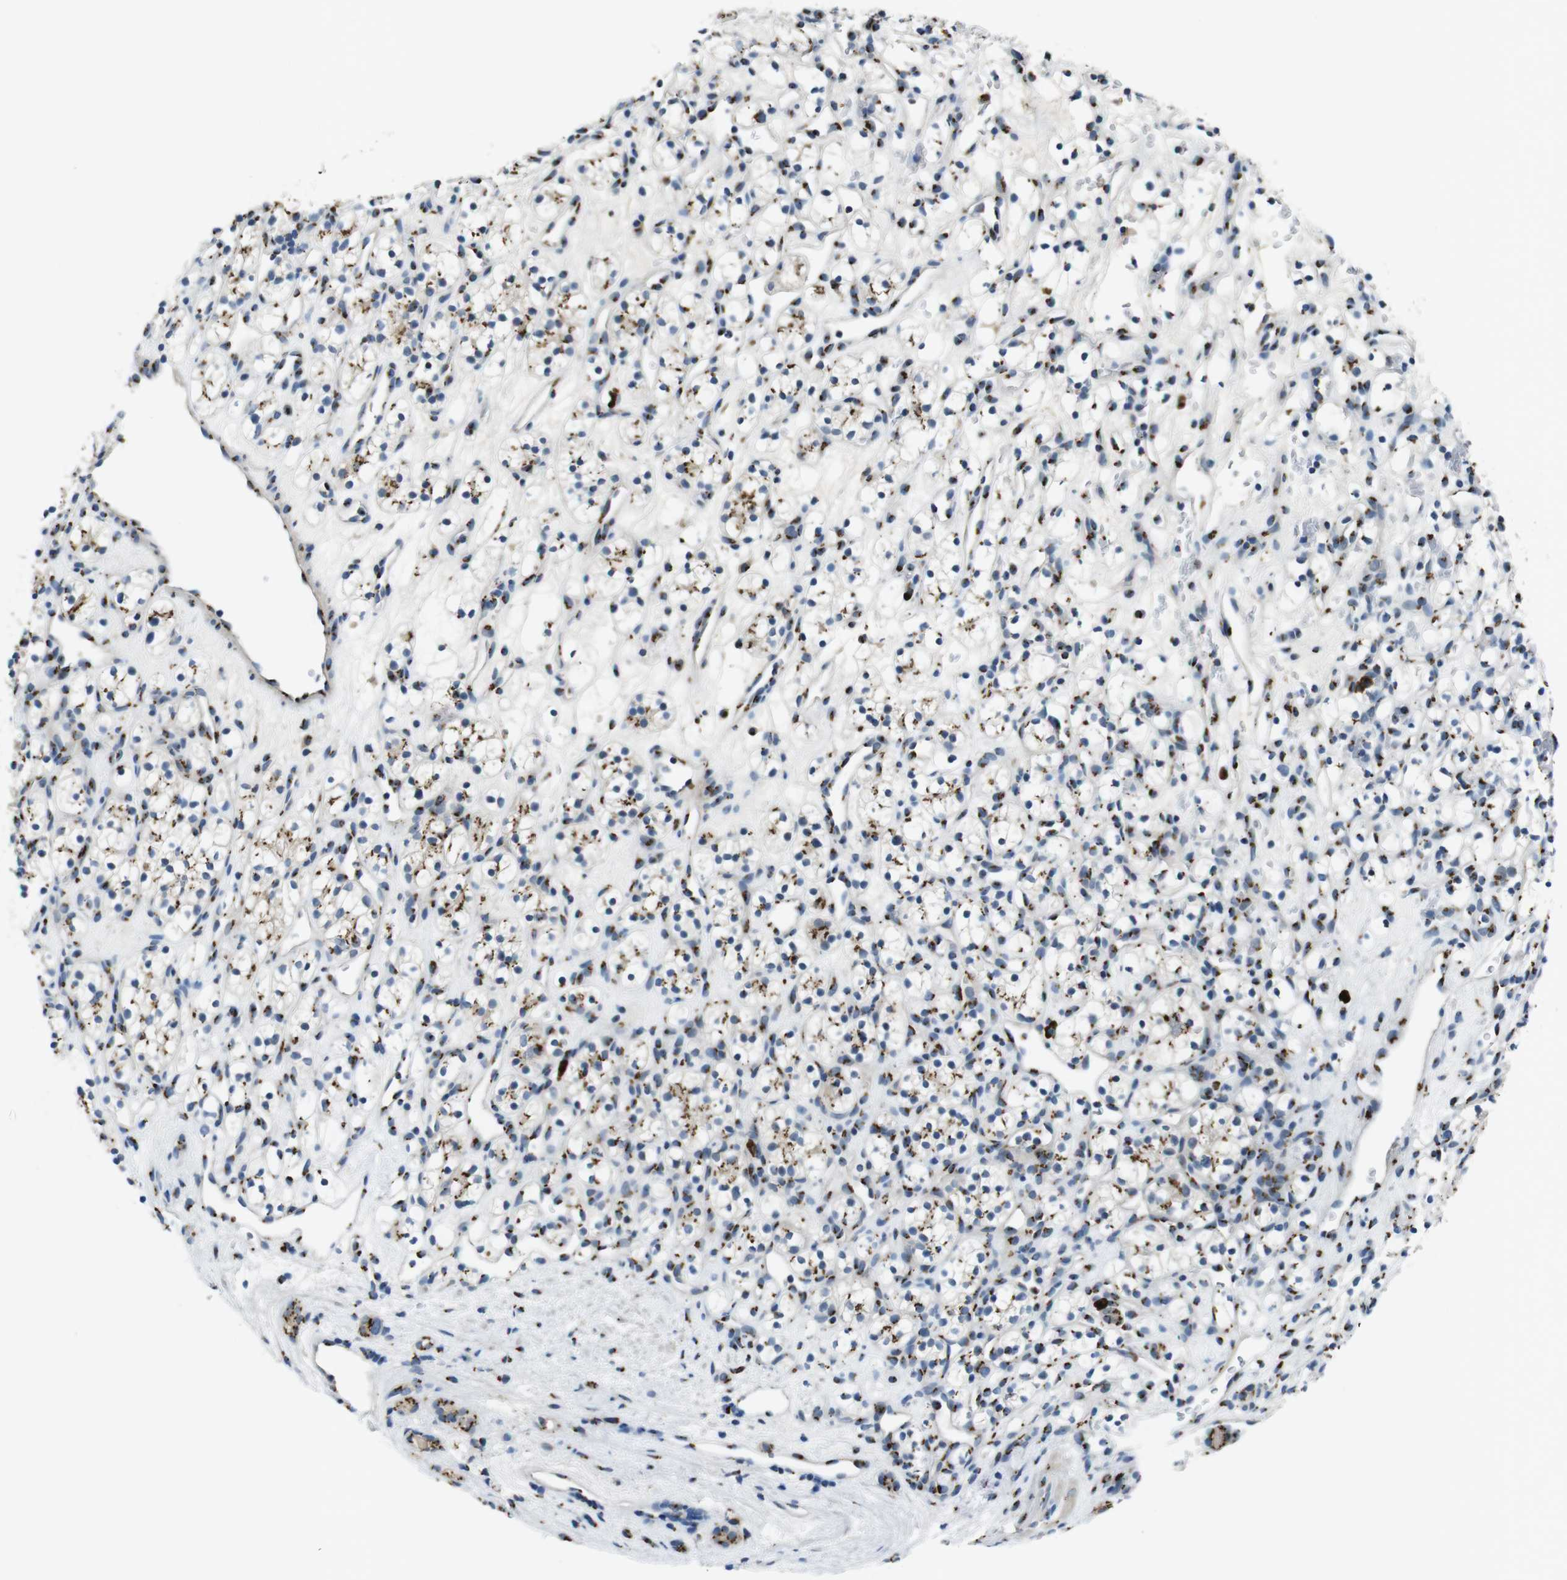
{"staining": {"intensity": "moderate", "quantity": ">75%", "location": "cytoplasmic/membranous"}, "tissue": "renal cancer", "cell_type": "Tumor cells", "image_type": "cancer", "snomed": [{"axis": "morphology", "description": "Adenocarcinoma, NOS"}, {"axis": "topography", "description": "Kidney"}], "caption": "This image exhibits adenocarcinoma (renal) stained with immunohistochemistry (IHC) to label a protein in brown. The cytoplasmic/membranous of tumor cells show moderate positivity for the protein. Nuclei are counter-stained blue.", "gene": "ZFPL1", "patient": {"sex": "female", "age": 60}}